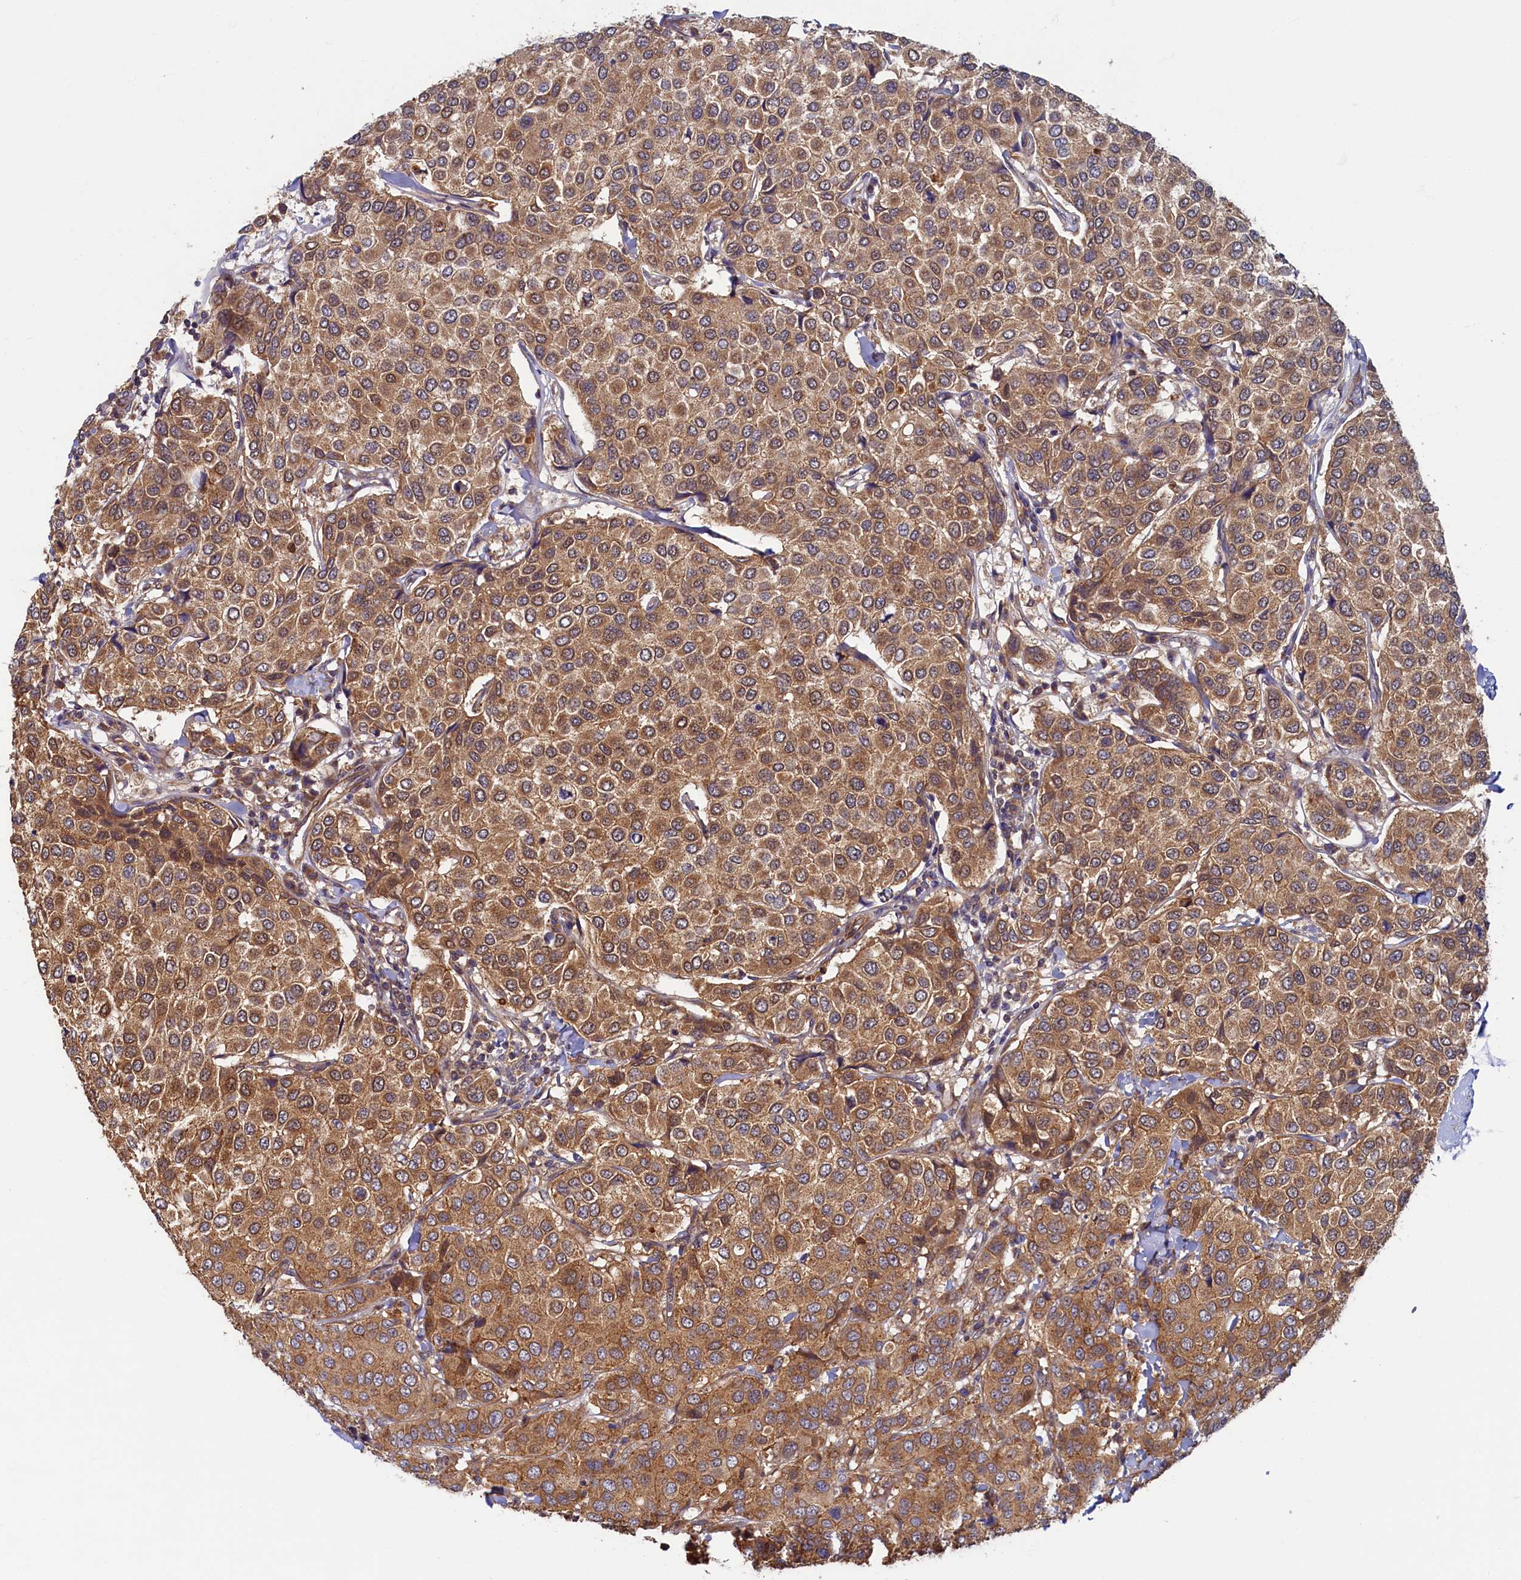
{"staining": {"intensity": "moderate", "quantity": ">75%", "location": "cytoplasmic/membranous"}, "tissue": "breast cancer", "cell_type": "Tumor cells", "image_type": "cancer", "snomed": [{"axis": "morphology", "description": "Duct carcinoma"}, {"axis": "topography", "description": "Breast"}], "caption": "Breast cancer (infiltrating ductal carcinoma) tissue demonstrates moderate cytoplasmic/membranous staining in about >75% of tumor cells, visualized by immunohistochemistry.", "gene": "STX12", "patient": {"sex": "female", "age": 55}}